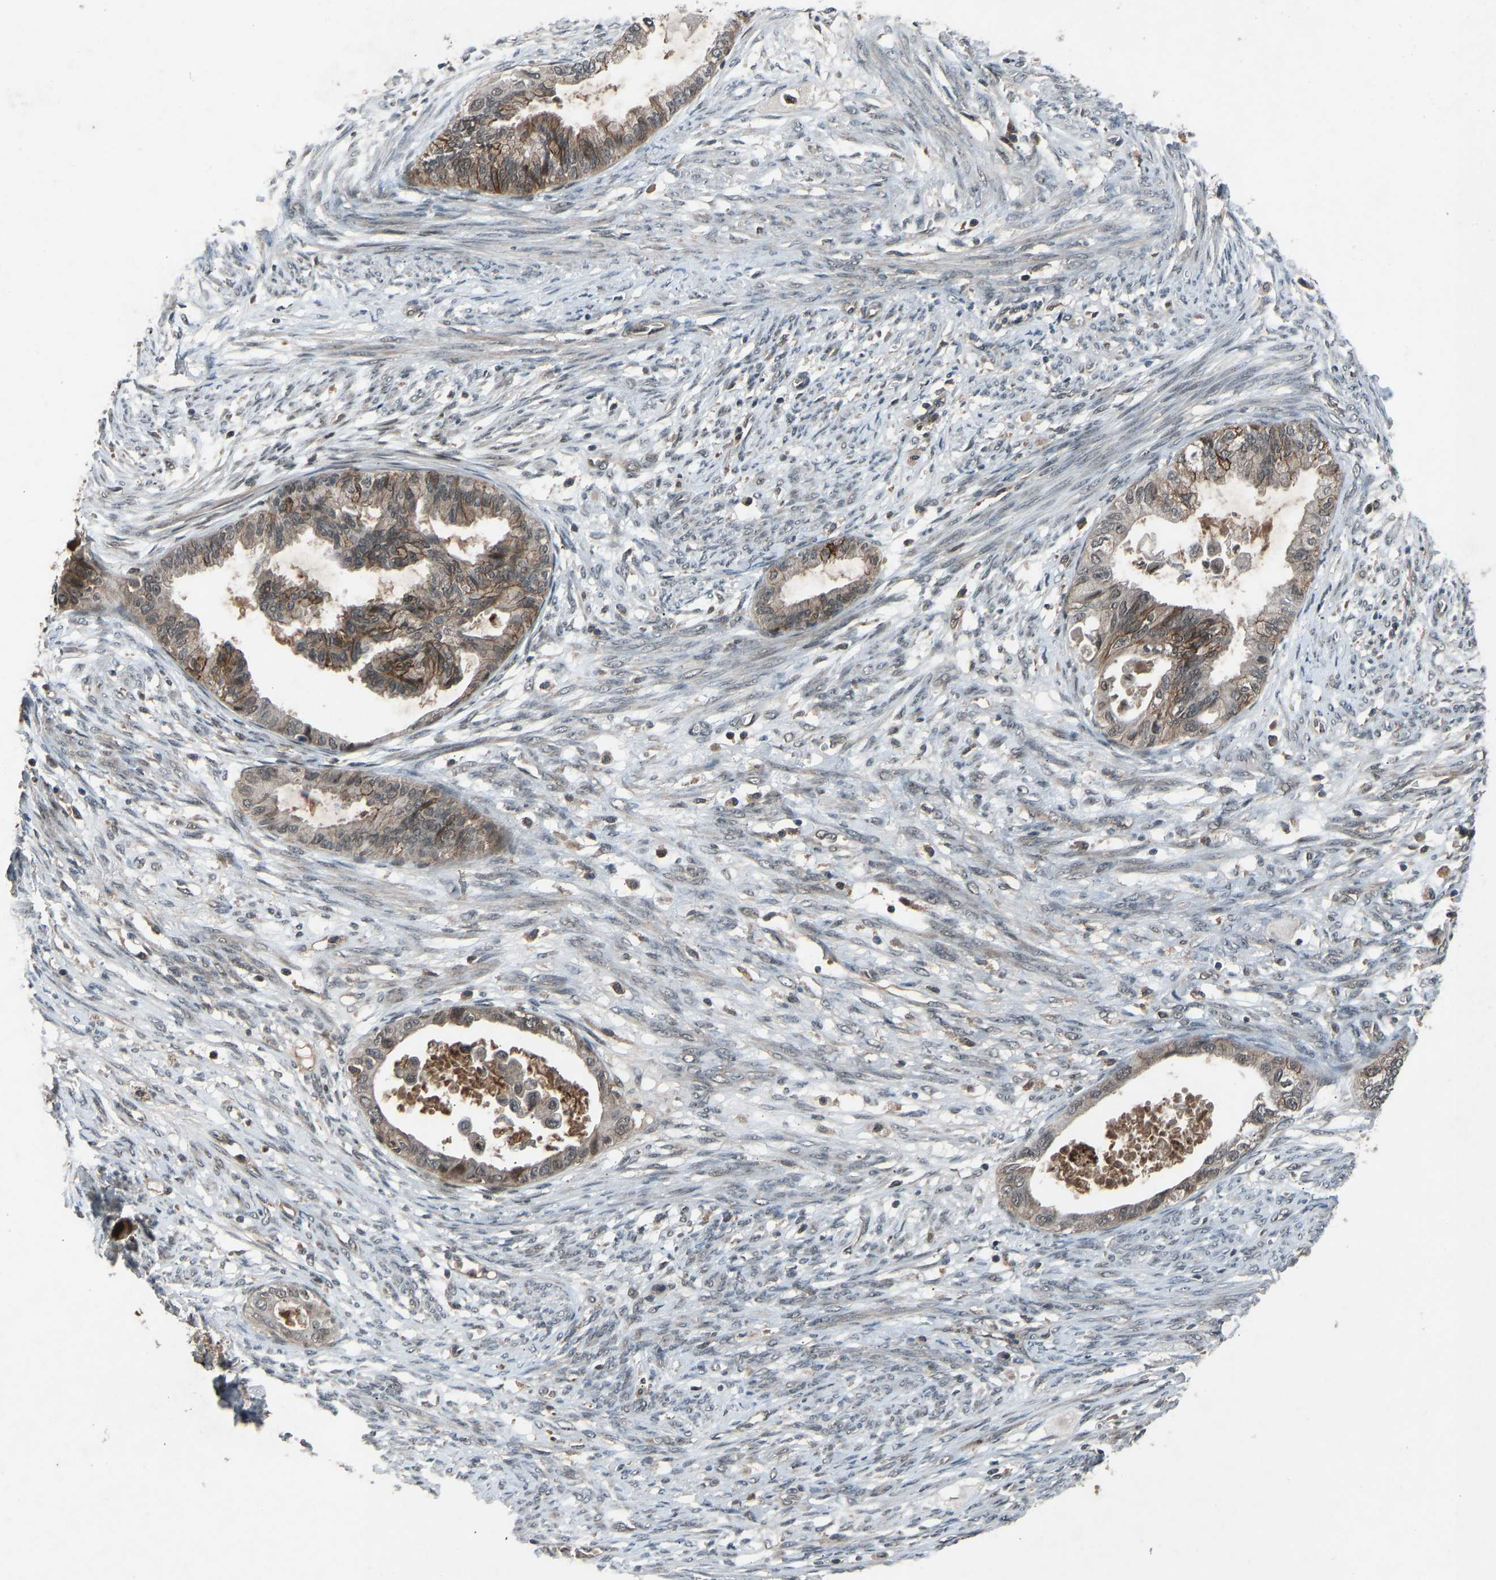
{"staining": {"intensity": "moderate", "quantity": ">75%", "location": "cytoplasmic/membranous"}, "tissue": "cervical cancer", "cell_type": "Tumor cells", "image_type": "cancer", "snomed": [{"axis": "morphology", "description": "Normal tissue, NOS"}, {"axis": "morphology", "description": "Adenocarcinoma, NOS"}, {"axis": "topography", "description": "Cervix"}, {"axis": "topography", "description": "Endometrium"}], "caption": "Immunohistochemical staining of adenocarcinoma (cervical) demonstrates medium levels of moderate cytoplasmic/membranous protein staining in about >75% of tumor cells.", "gene": "SLC43A1", "patient": {"sex": "female", "age": 86}}